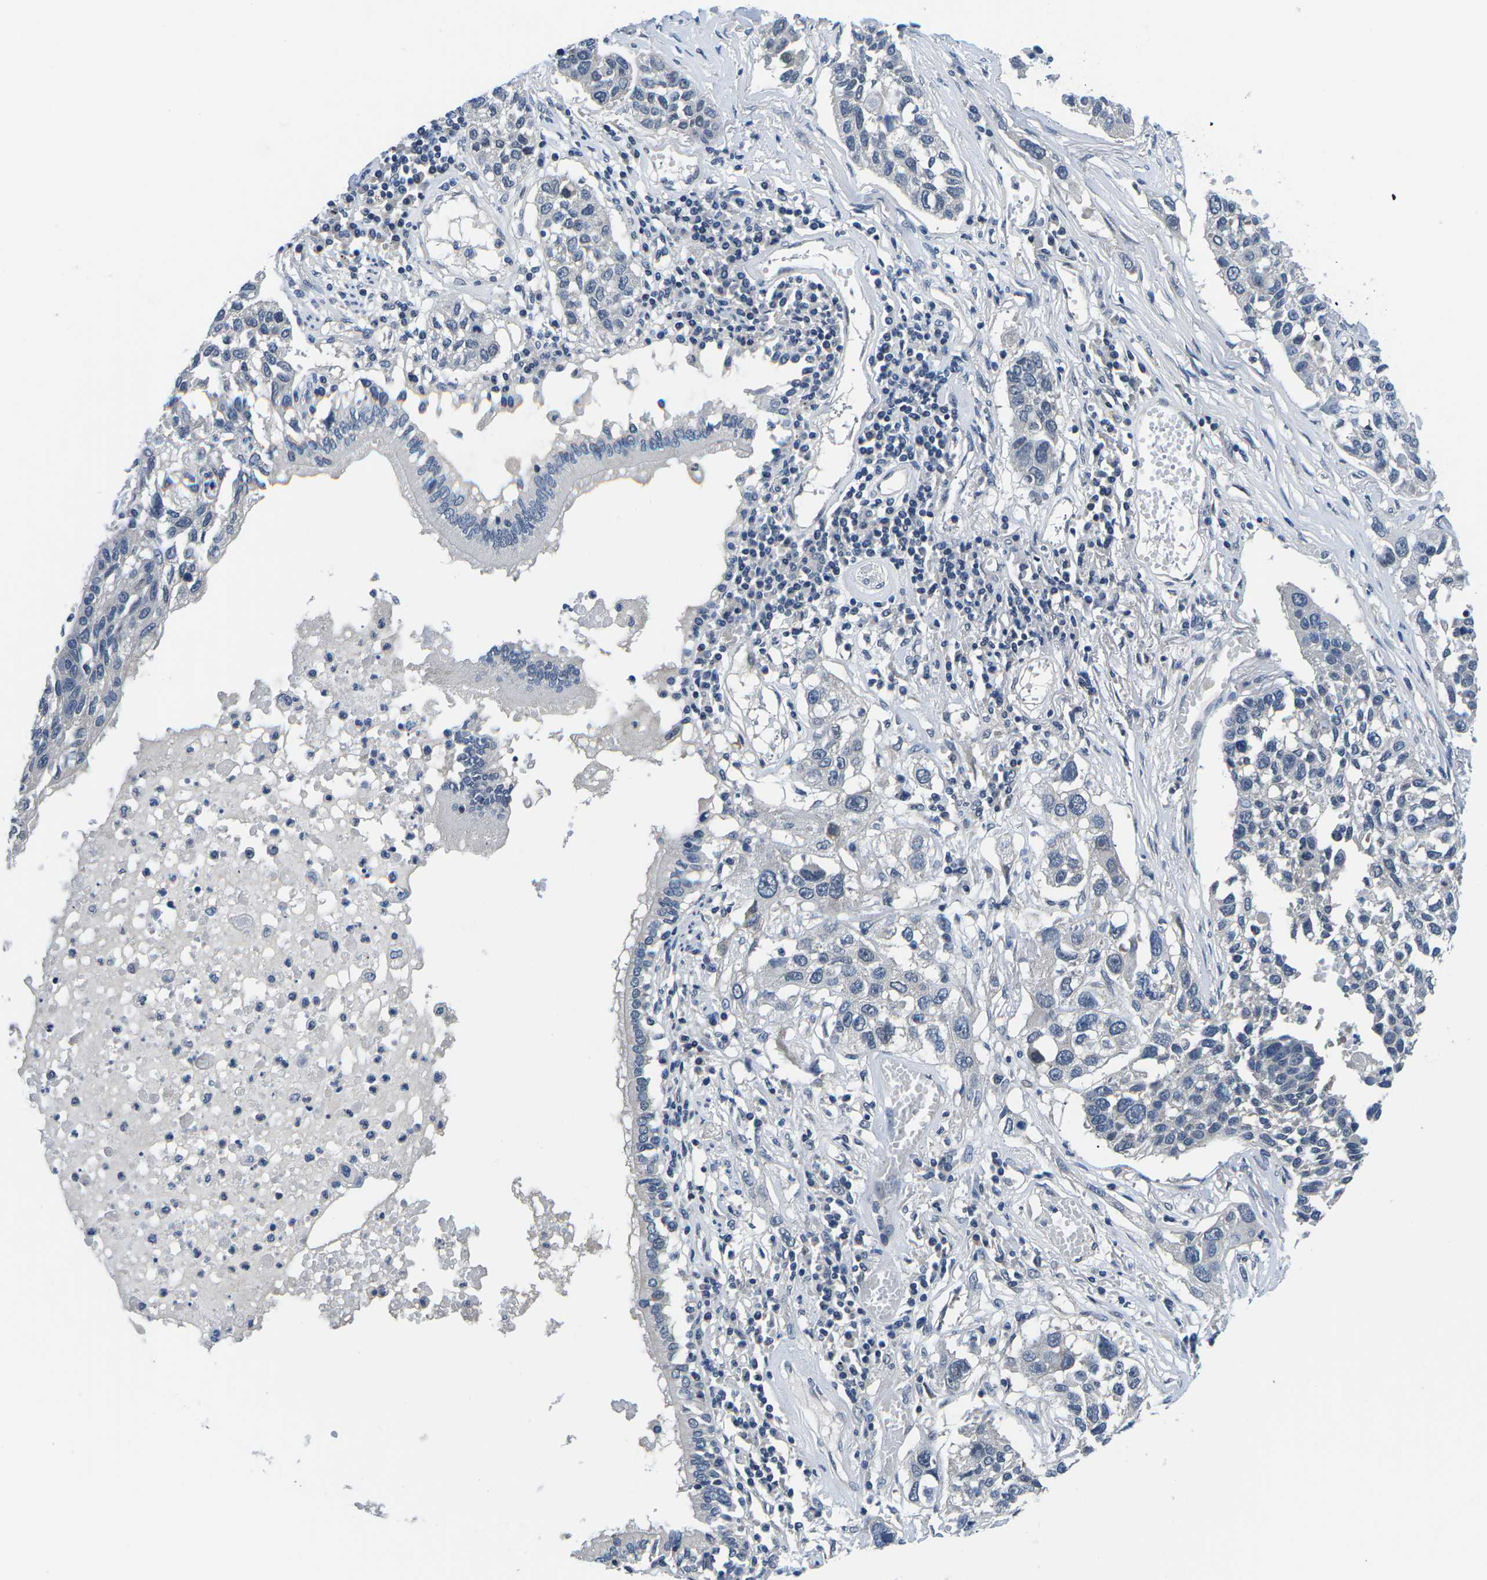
{"staining": {"intensity": "negative", "quantity": "none", "location": "none"}, "tissue": "lung cancer", "cell_type": "Tumor cells", "image_type": "cancer", "snomed": [{"axis": "morphology", "description": "Squamous cell carcinoma, NOS"}, {"axis": "topography", "description": "Lung"}], "caption": "Lung cancer was stained to show a protein in brown. There is no significant expression in tumor cells. (Immunohistochemistry, brightfield microscopy, high magnification).", "gene": "GSK3B", "patient": {"sex": "male", "age": 71}}